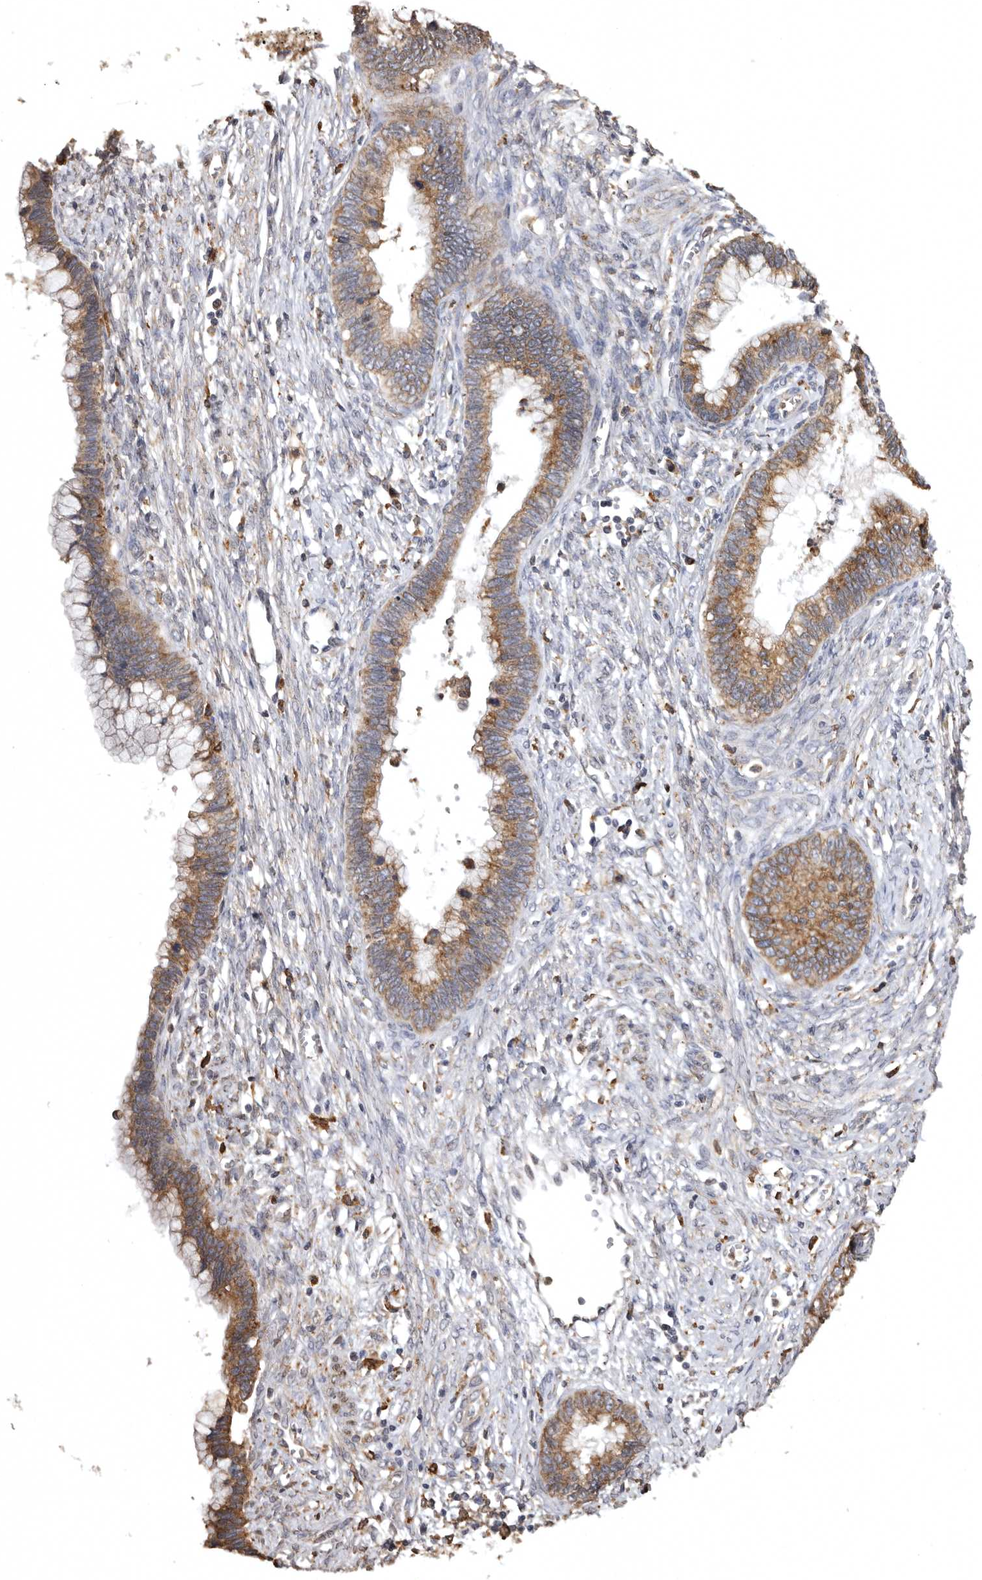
{"staining": {"intensity": "moderate", "quantity": ">75%", "location": "cytoplasmic/membranous"}, "tissue": "cervical cancer", "cell_type": "Tumor cells", "image_type": "cancer", "snomed": [{"axis": "morphology", "description": "Adenocarcinoma, NOS"}, {"axis": "topography", "description": "Cervix"}], "caption": "Cervical cancer stained with immunohistochemistry exhibits moderate cytoplasmic/membranous expression in approximately >75% of tumor cells. (Stains: DAB (3,3'-diaminobenzidine) in brown, nuclei in blue, Microscopy: brightfield microscopy at high magnification).", "gene": "INKA2", "patient": {"sex": "female", "age": 44}}